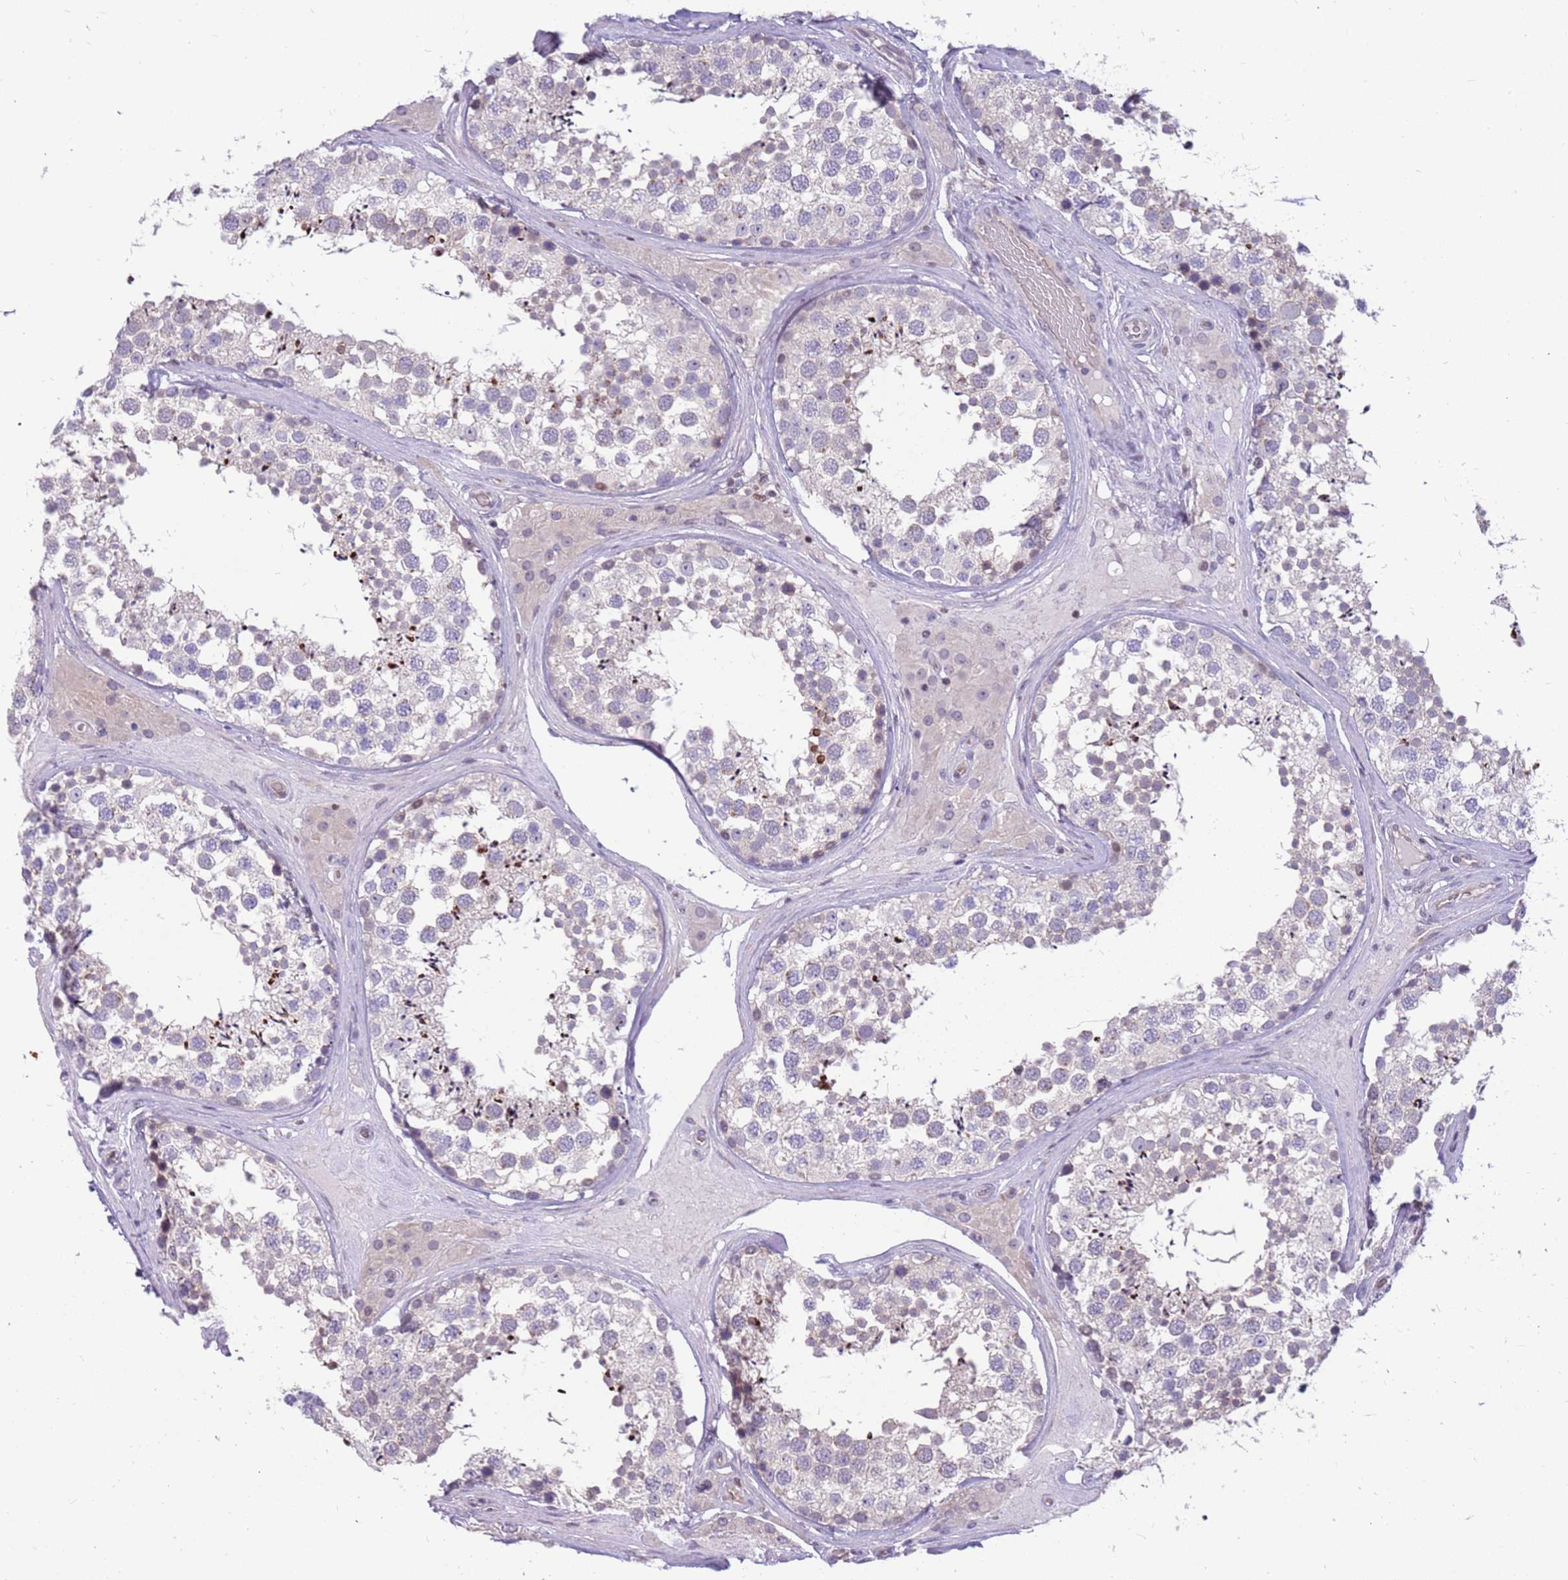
{"staining": {"intensity": "weak", "quantity": "<25%", "location": "nuclear"}, "tissue": "testis", "cell_type": "Cells in seminiferous ducts", "image_type": "normal", "snomed": [{"axis": "morphology", "description": "Normal tissue, NOS"}, {"axis": "topography", "description": "Testis"}], "caption": "The micrograph displays no significant staining in cells in seminiferous ducts of testis. Nuclei are stained in blue.", "gene": "ARHGEF35", "patient": {"sex": "male", "age": 46}}